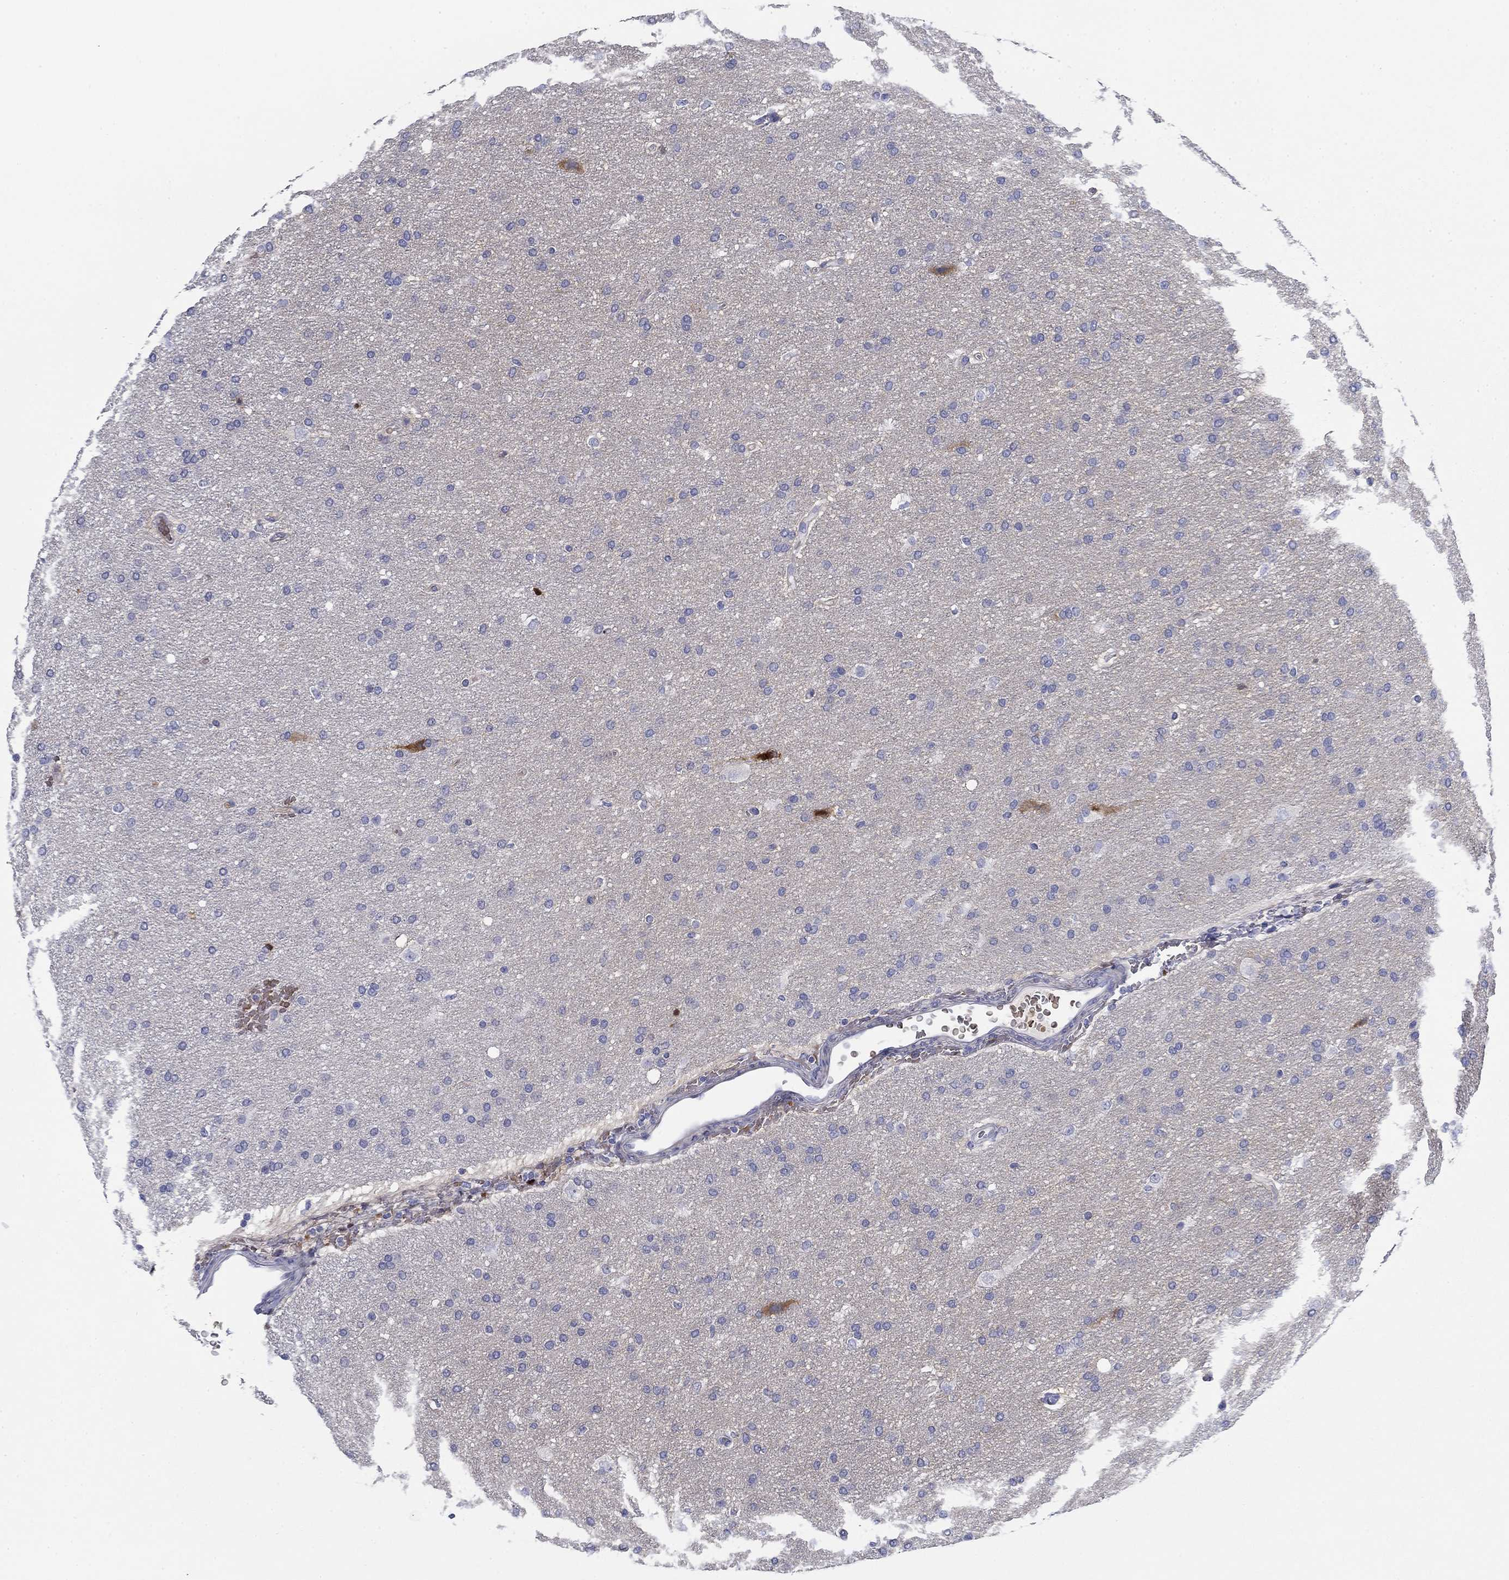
{"staining": {"intensity": "negative", "quantity": "none", "location": "none"}, "tissue": "glioma", "cell_type": "Tumor cells", "image_type": "cancer", "snomed": [{"axis": "morphology", "description": "Glioma, malignant, Low grade"}, {"axis": "topography", "description": "Brain"}], "caption": "Malignant glioma (low-grade) stained for a protein using IHC demonstrates no positivity tumor cells.", "gene": "GPC1", "patient": {"sex": "female", "age": 37}}